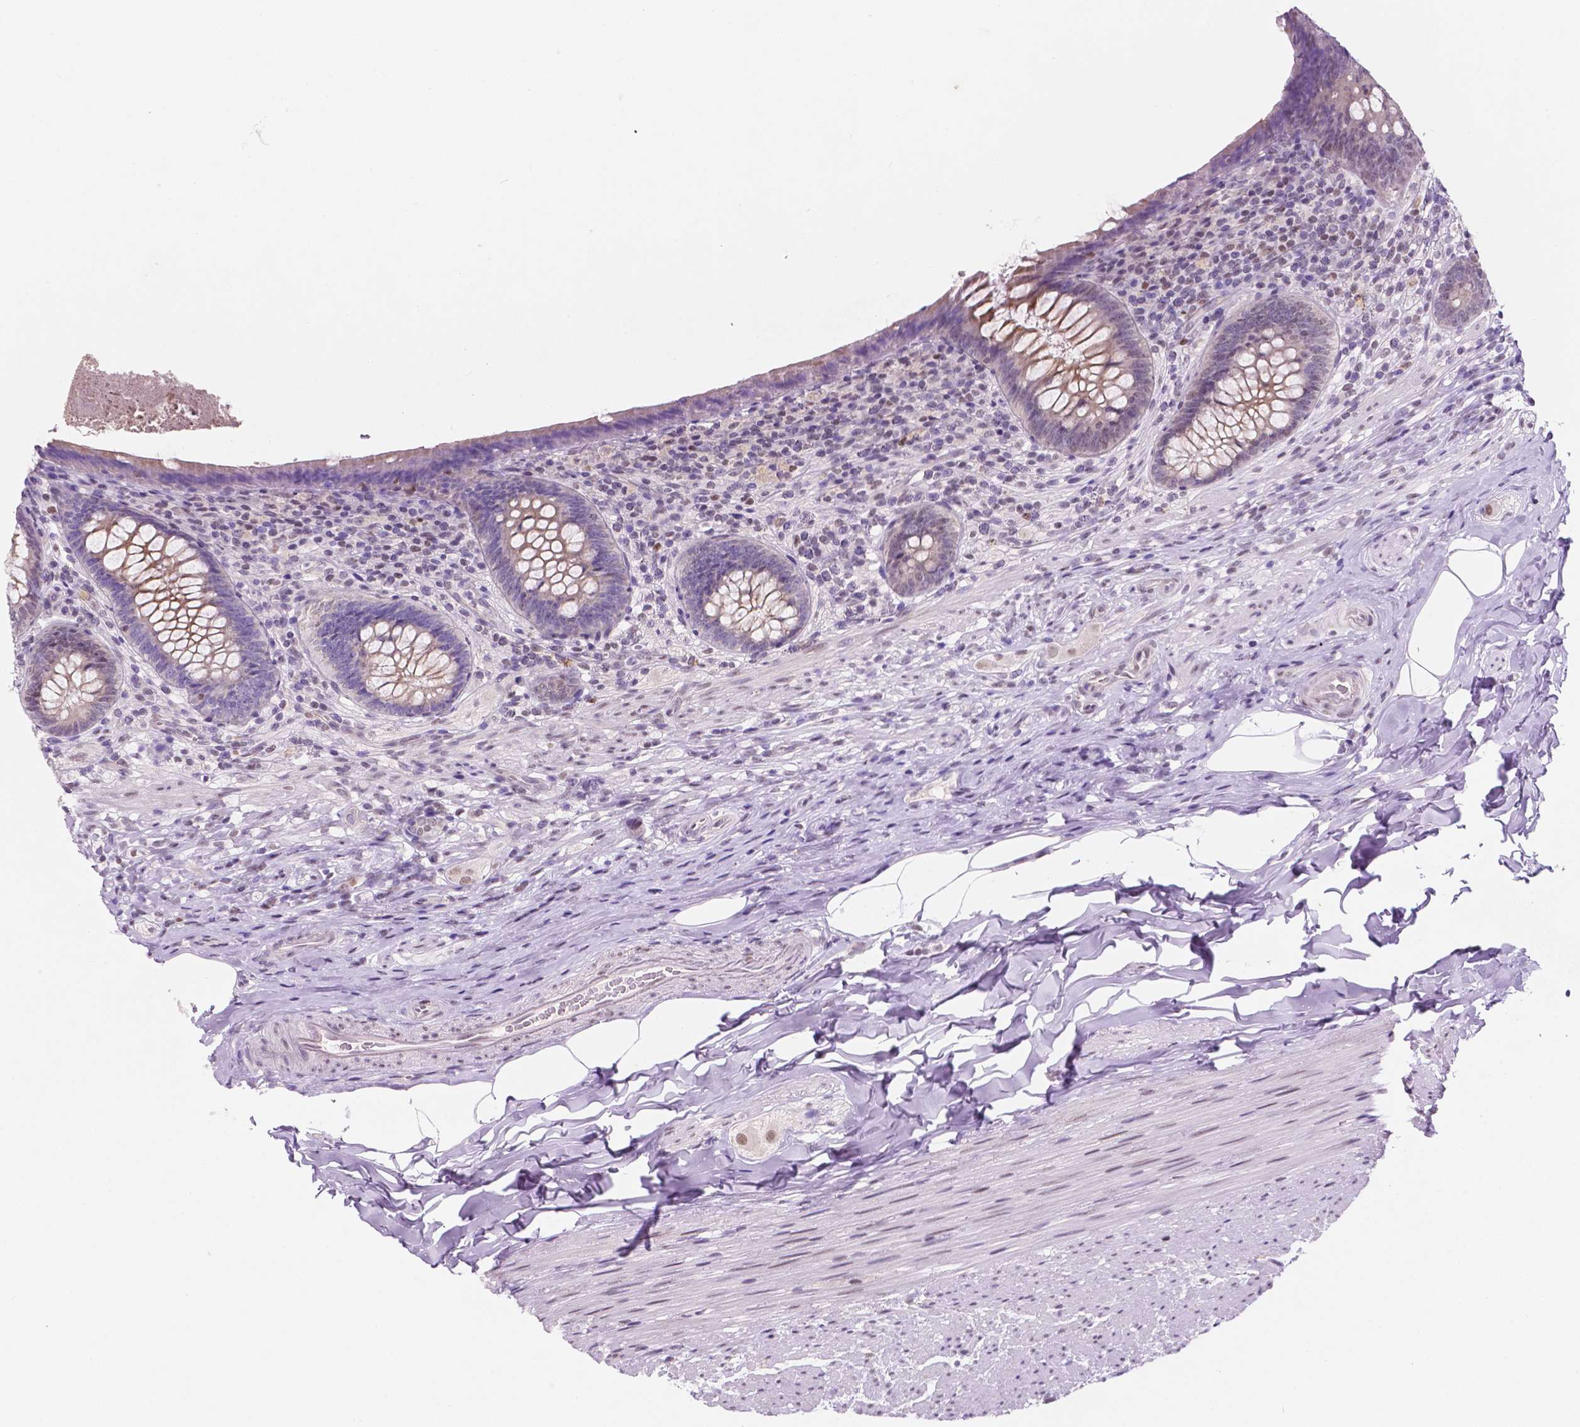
{"staining": {"intensity": "moderate", "quantity": "<25%", "location": "cytoplasmic/membranous"}, "tissue": "appendix", "cell_type": "Glandular cells", "image_type": "normal", "snomed": [{"axis": "morphology", "description": "Normal tissue, NOS"}, {"axis": "topography", "description": "Appendix"}], "caption": "Immunohistochemistry (IHC) of benign appendix exhibits low levels of moderate cytoplasmic/membranous positivity in approximately <25% of glandular cells. (IHC, brightfield microscopy, high magnification).", "gene": "FAM50B", "patient": {"sex": "male", "age": 47}}